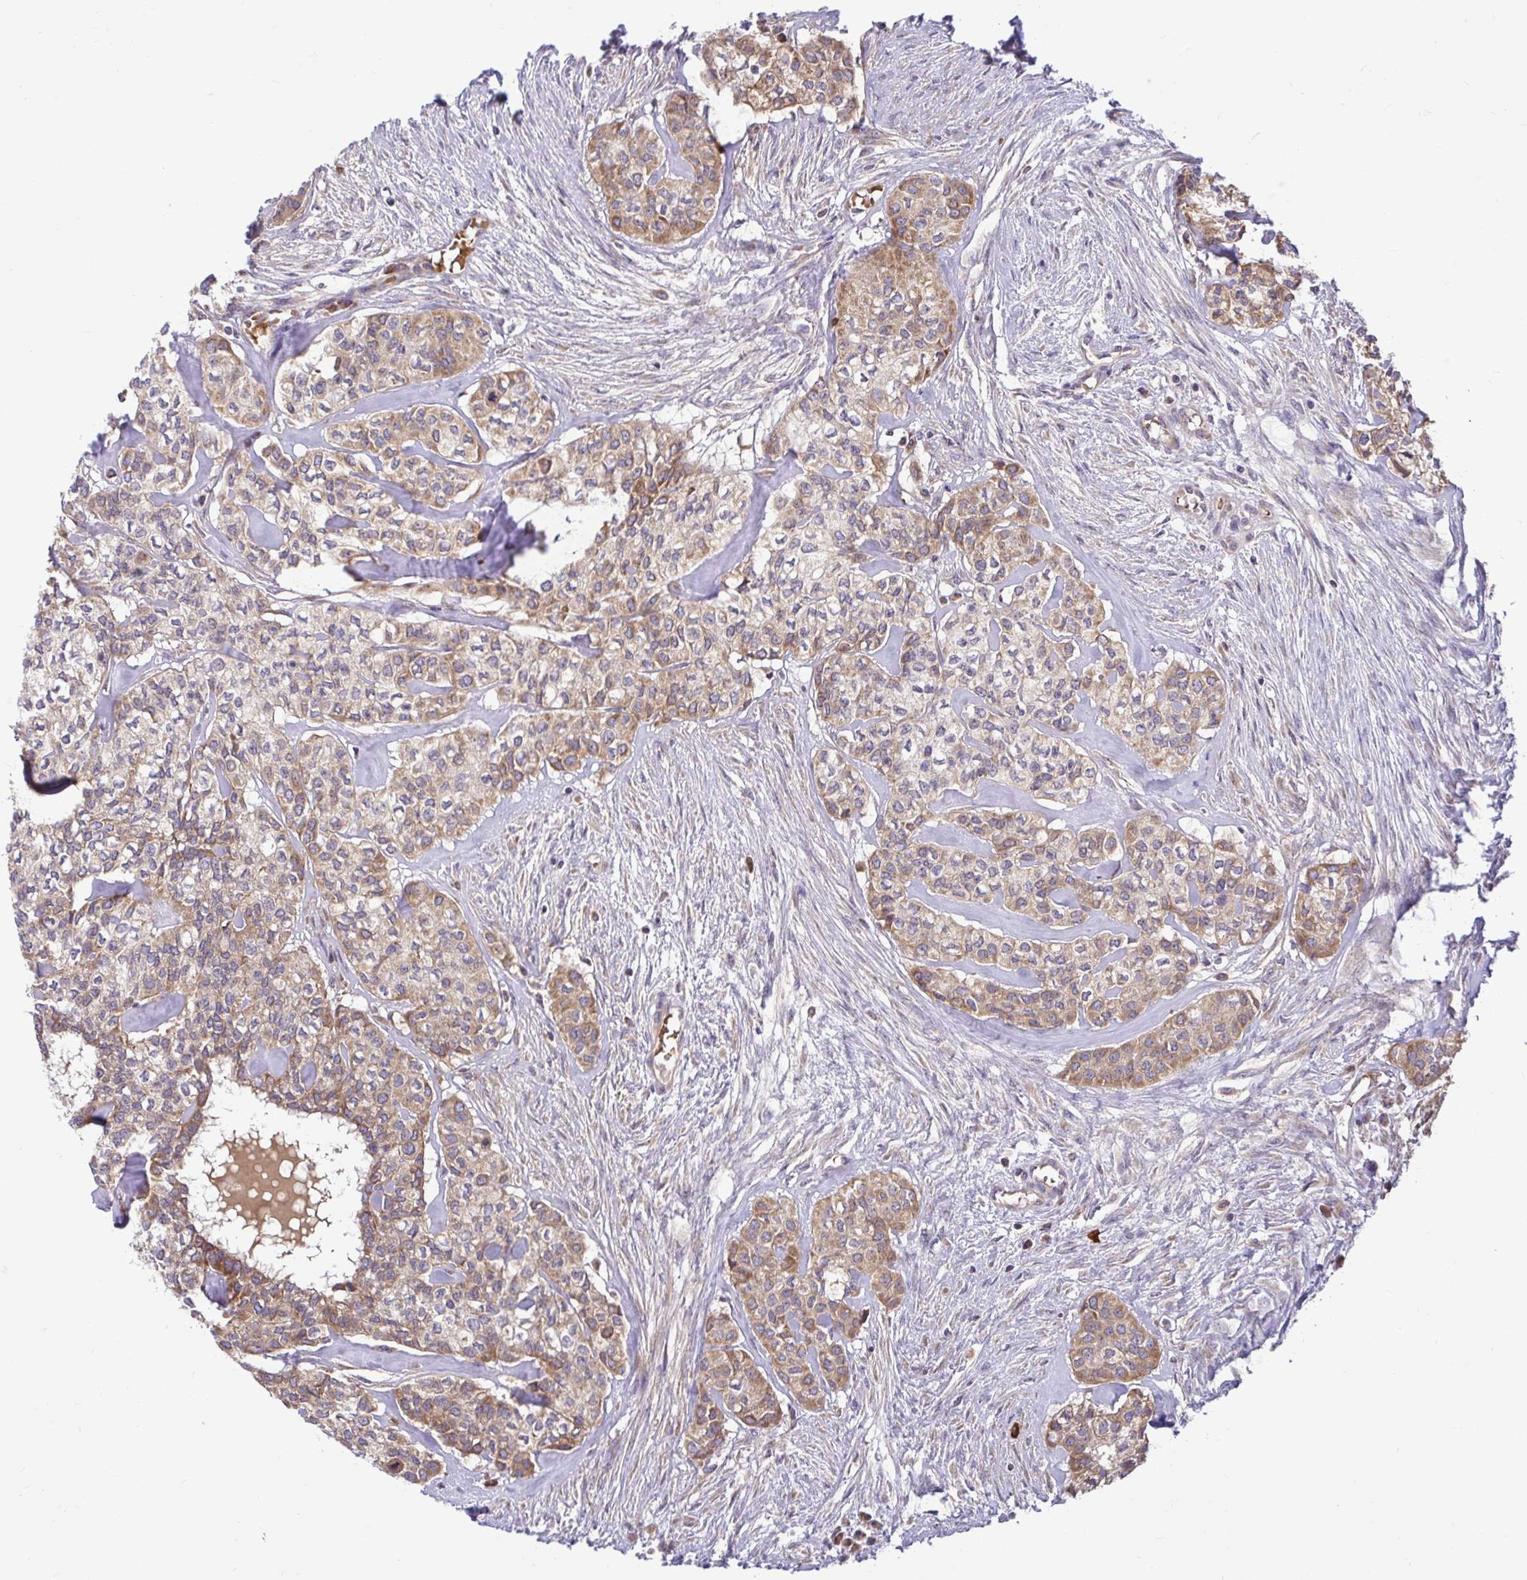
{"staining": {"intensity": "moderate", "quantity": ">75%", "location": "cytoplasmic/membranous"}, "tissue": "head and neck cancer", "cell_type": "Tumor cells", "image_type": "cancer", "snomed": [{"axis": "morphology", "description": "Adenocarcinoma, NOS"}, {"axis": "topography", "description": "Head-Neck"}], "caption": "Immunohistochemical staining of human head and neck adenocarcinoma reveals medium levels of moderate cytoplasmic/membranous protein expression in approximately >75% of tumor cells.", "gene": "VTI1B", "patient": {"sex": "male", "age": 81}}